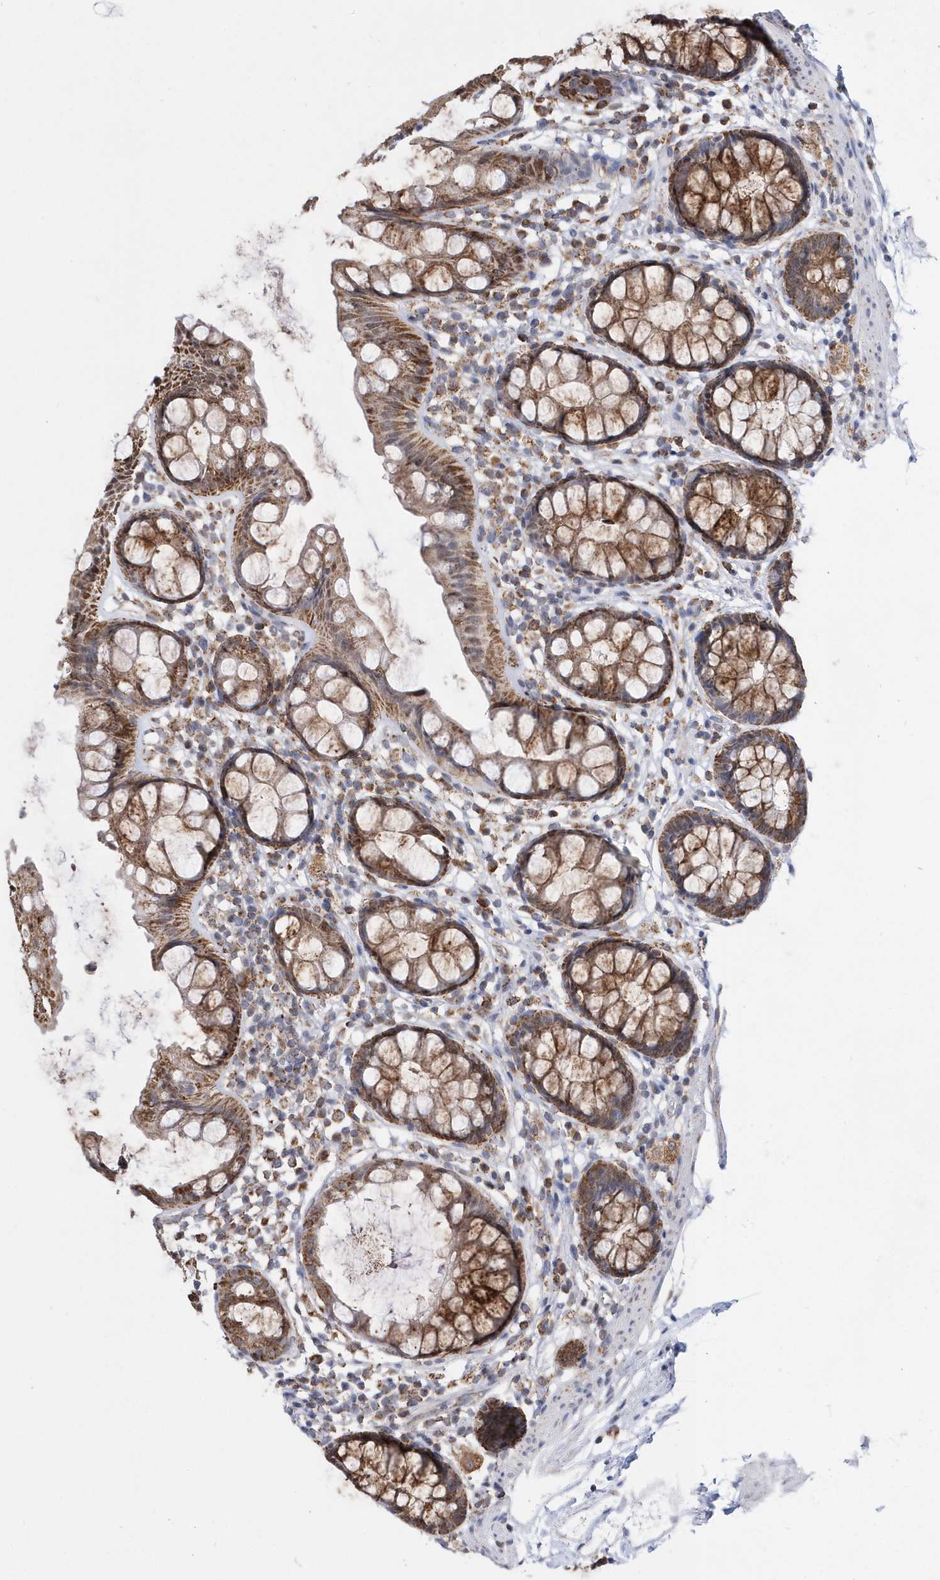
{"staining": {"intensity": "moderate", "quantity": ">75%", "location": "cytoplasmic/membranous"}, "tissue": "rectum", "cell_type": "Glandular cells", "image_type": "normal", "snomed": [{"axis": "morphology", "description": "Normal tissue, NOS"}, {"axis": "topography", "description": "Rectum"}], "caption": "A micrograph of rectum stained for a protein exhibits moderate cytoplasmic/membranous brown staining in glandular cells.", "gene": "SPATA5", "patient": {"sex": "female", "age": 65}}